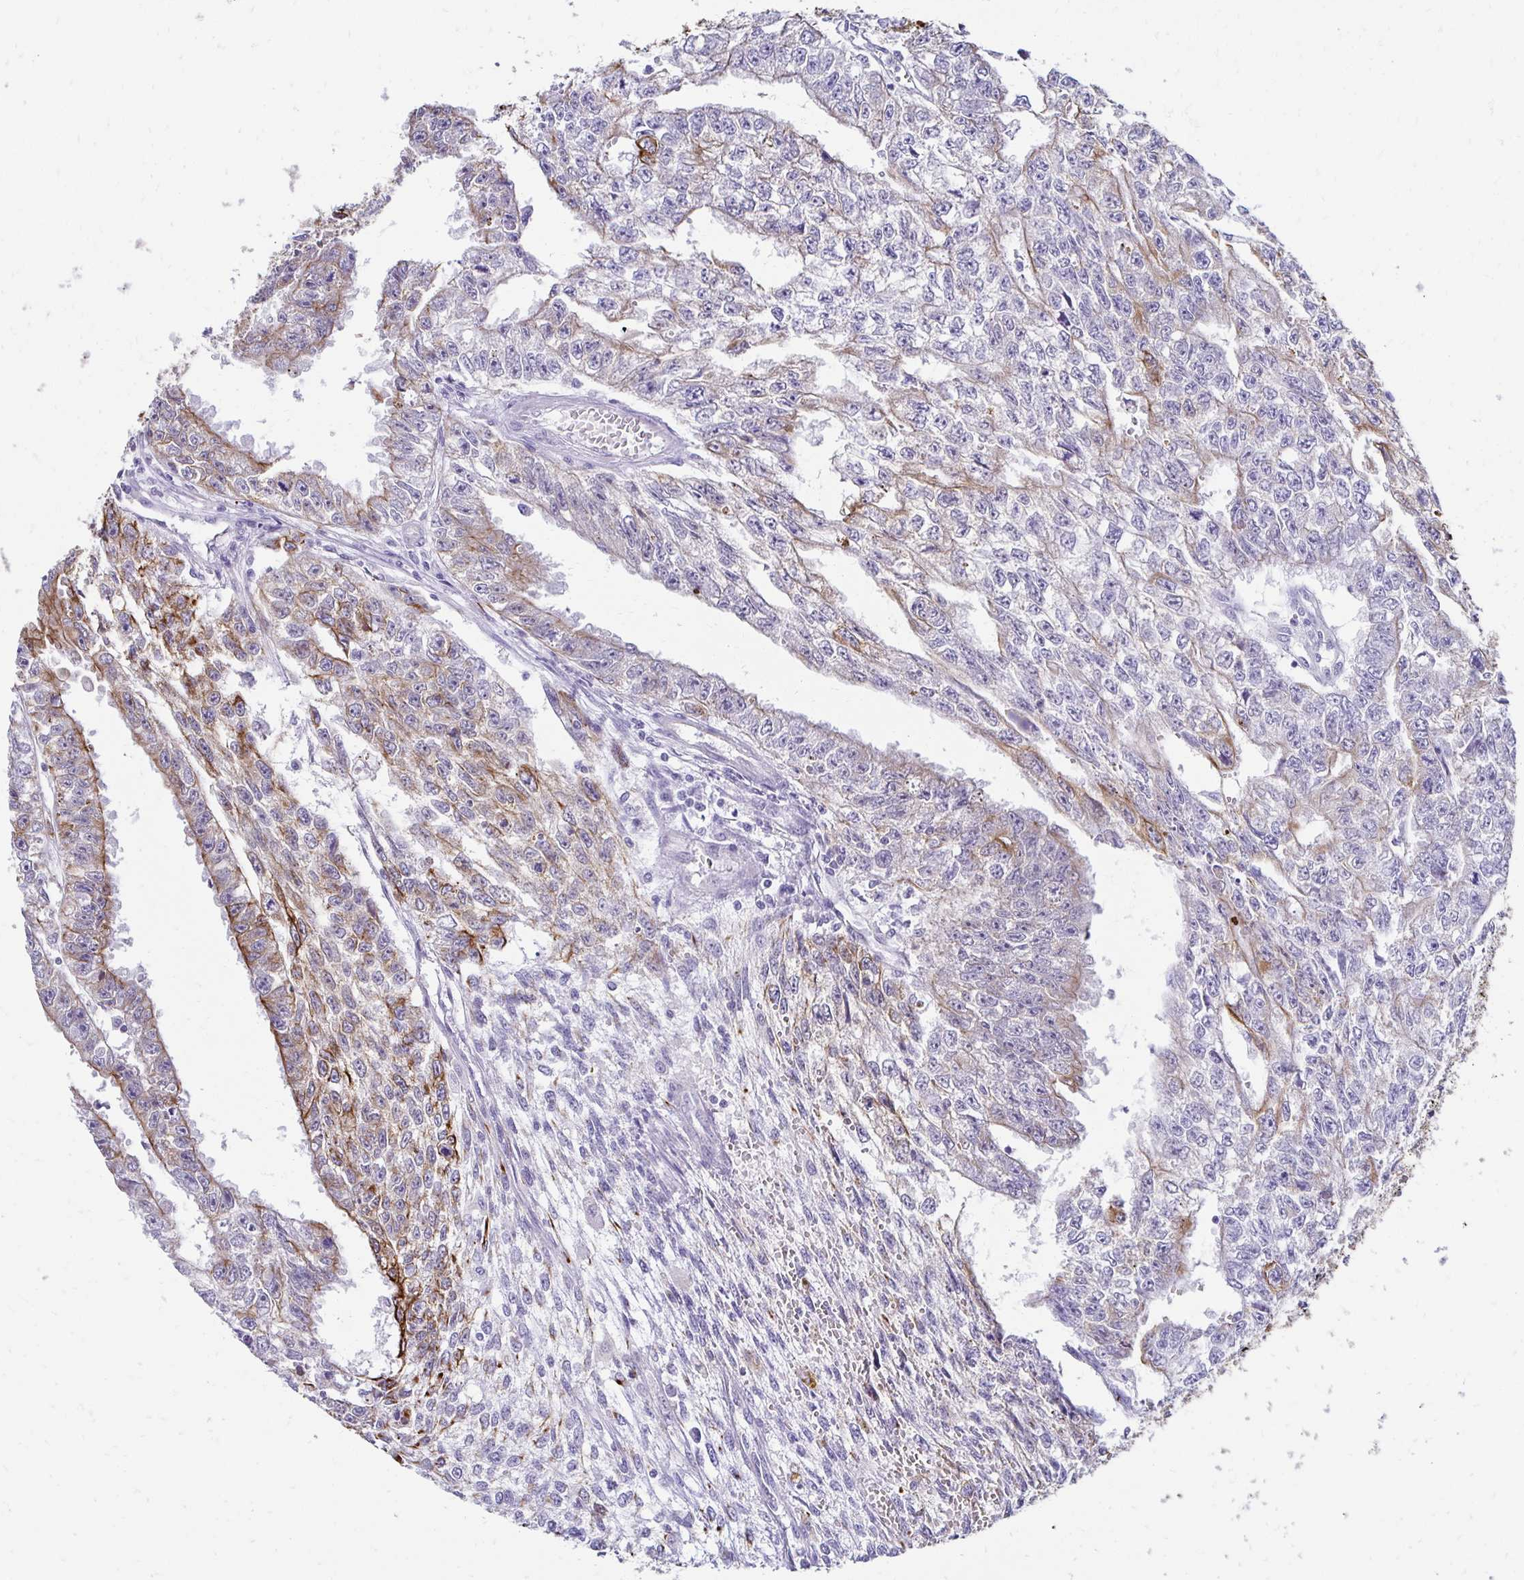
{"staining": {"intensity": "weak", "quantity": "25%-75%", "location": "cytoplasmic/membranous"}, "tissue": "testis cancer", "cell_type": "Tumor cells", "image_type": "cancer", "snomed": [{"axis": "morphology", "description": "Carcinoma, Embryonal, NOS"}, {"axis": "morphology", "description": "Teratoma, malignant, NOS"}, {"axis": "topography", "description": "Testis"}], "caption": "This micrograph demonstrates testis cancer (embryonal carcinoma) stained with immunohistochemistry (IHC) to label a protein in brown. The cytoplasmic/membranous of tumor cells show weak positivity for the protein. Nuclei are counter-stained blue.", "gene": "C1QTNF2", "patient": {"sex": "male", "age": 24}}